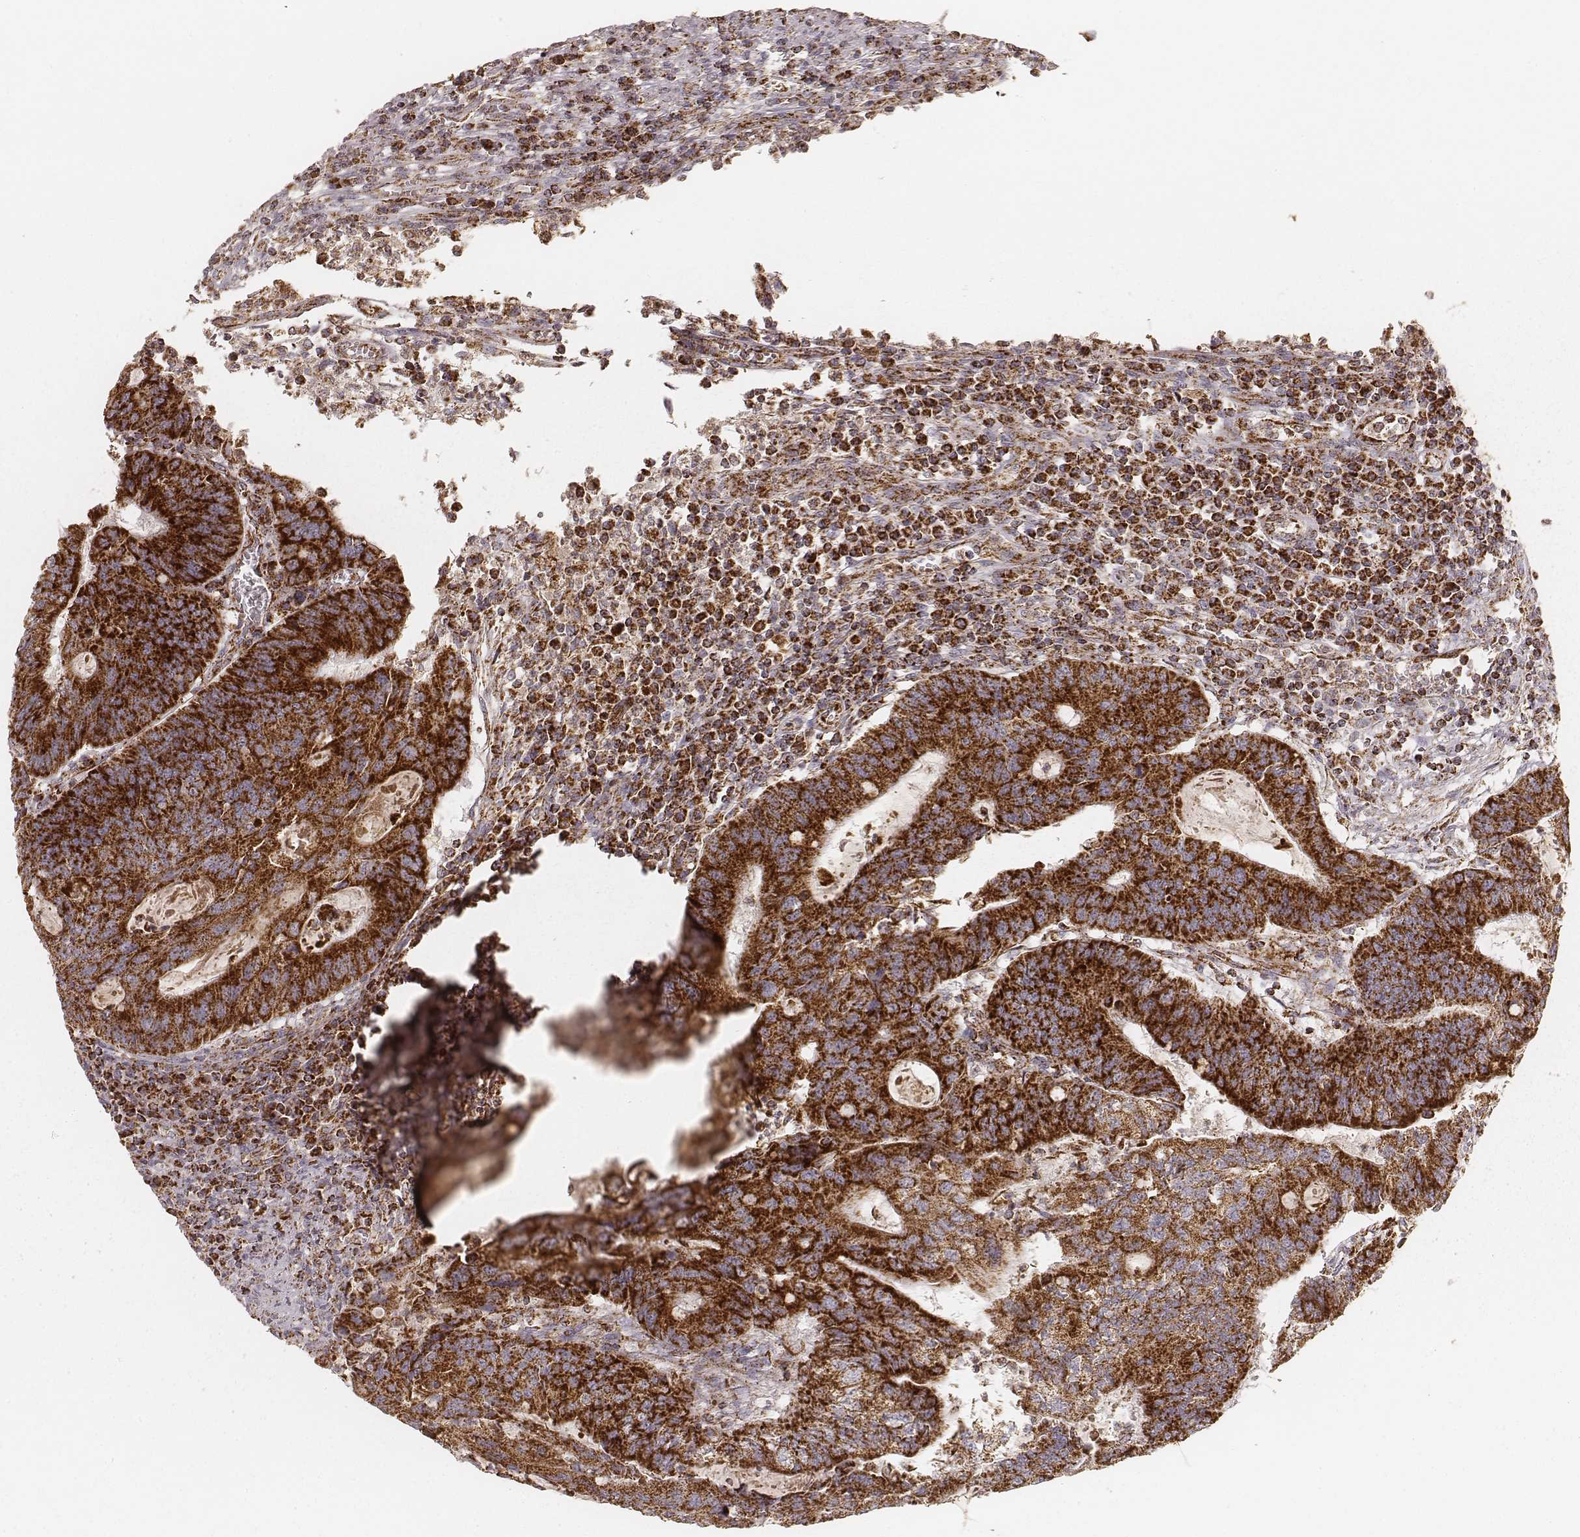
{"staining": {"intensity": "strong", "quantity": ">75%", "location": "cytoplasmic/membranous"}, "tissue": "colorectal cancer", "cell_type": "Tumor cells", "image_type": "cancer", "snomed": [{"axis": "morphology", "description": "Adenocarcinoma, NOS"}, {"axis": "topography", "description": "Colon"}], "caption": "Immunohistochemistry (IHC) histopathology image of human adenocarcinoma (colorectal) stained for a protein (brown), which shows high levels of strong cytoplasmic/membranous expression in about >75% of tumor cells.", "gene": "CS", "patient": {"sex": "male", "age": 67}}